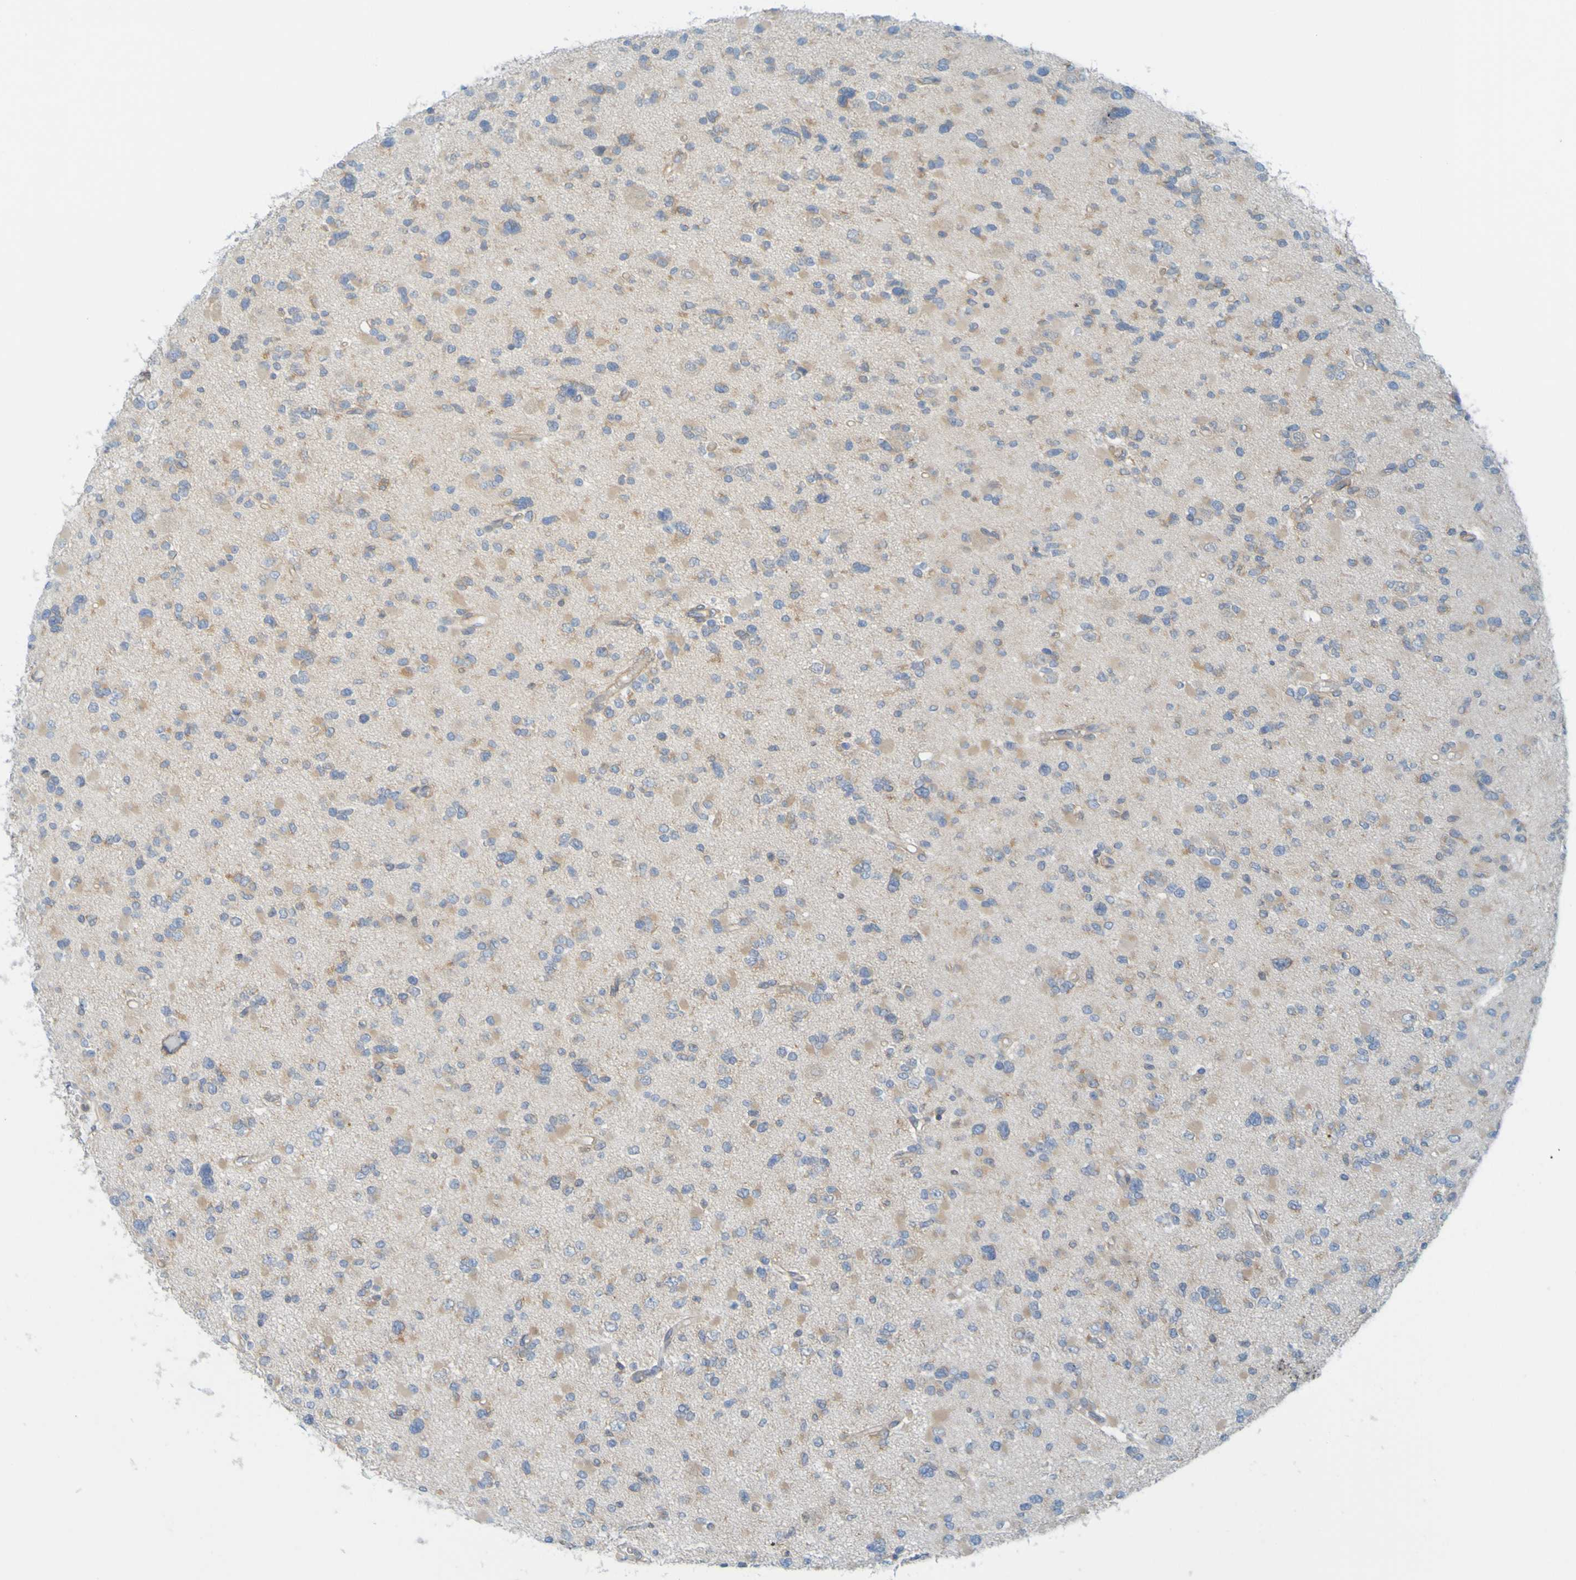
{"staining": {"intensity": "weak", "quantity": ">75%", "location": "cytoplasmic/membranous"}, "tissue": "glioma", "cell_type": "Tumor cells", "image_type": "cancer", "snomed": [{"axis": "morphology", "description": "Glioma, malignant, Low grade"}, {"axis": "topography", "description": "Brain"}], "caption": "Immunohistochemical staining of glioma shows weak cytoplasmic/membranous protein positivity in about >75% of tumor cells.", "gene": "APPL1", "patient": {"sex": "female", "age": 22}}